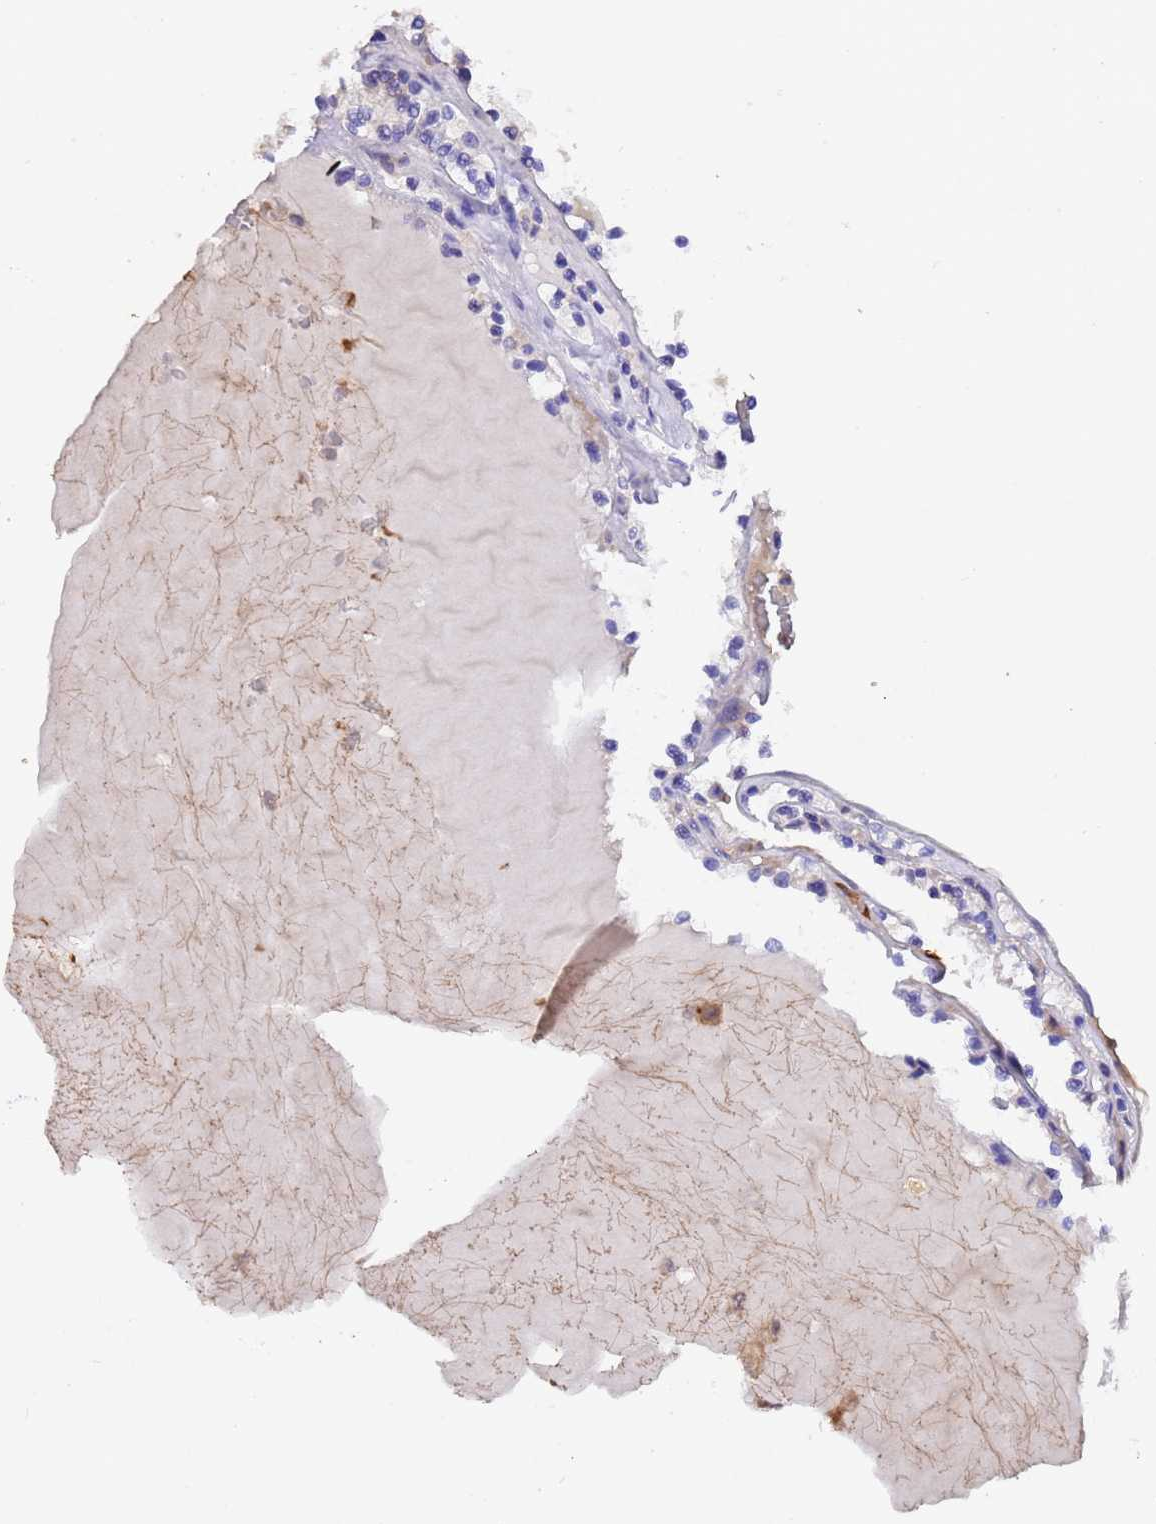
{"staining": {"intensity": "negative", "quantity": "none", "location": "none"}, "tissue": "renal cancer", "cell_type": "Tumor cells", "image_type": "cancer", "snomed": [{"axis": "morphology", "description": "Adenocarcinoma, NOS"}, {"axis": "topography", "description": "Kidney"}], "caption": "IHC image of human renal adenocarcinoma stained for a protein (brown), which displays no positivity in tumor cells.", "gene": "ELP6", "patient": {"sex": "female", "age": 56}}